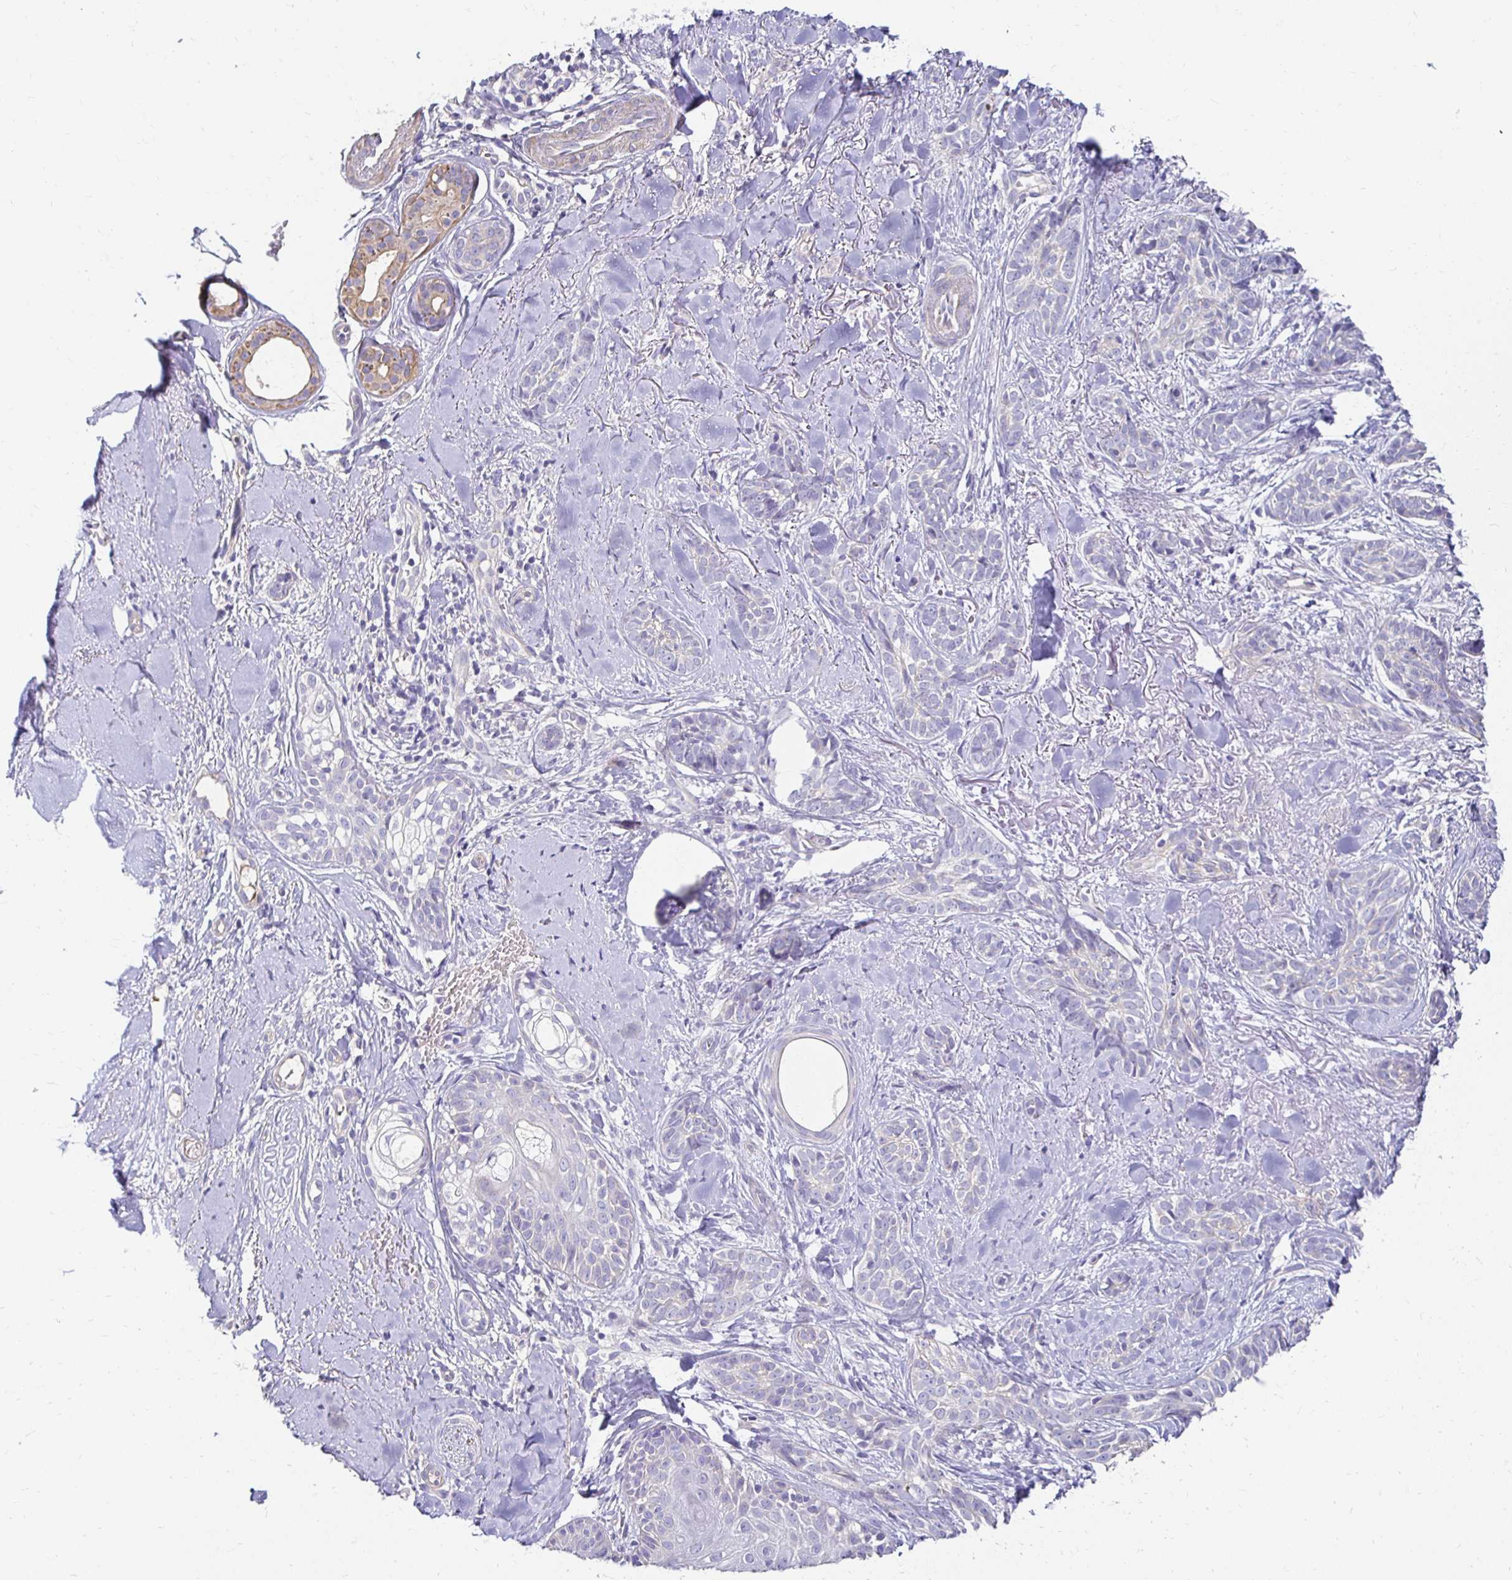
{"staining": {"intensity": "negative", "quantity": "none", "location": "none"}, "tissue": "skin cancer", "cell_type": "Tumor cells", "image_type": "cancer", "snomed": [{"axis": "morphology", "description": "Basal cell carcinoma"}, {"axis": "morphology", "description": "BCC, high aggressive"}, {"axis": "topography", "description": "Skin"}], "caption": "High power microscopy photomicrograph of an immunohistochemistry histopathology image of skin cancer, revealing no significant staining in tumor cells.", "gene": "AKAP6", "patient": {"sex": "female", "age": 79}}